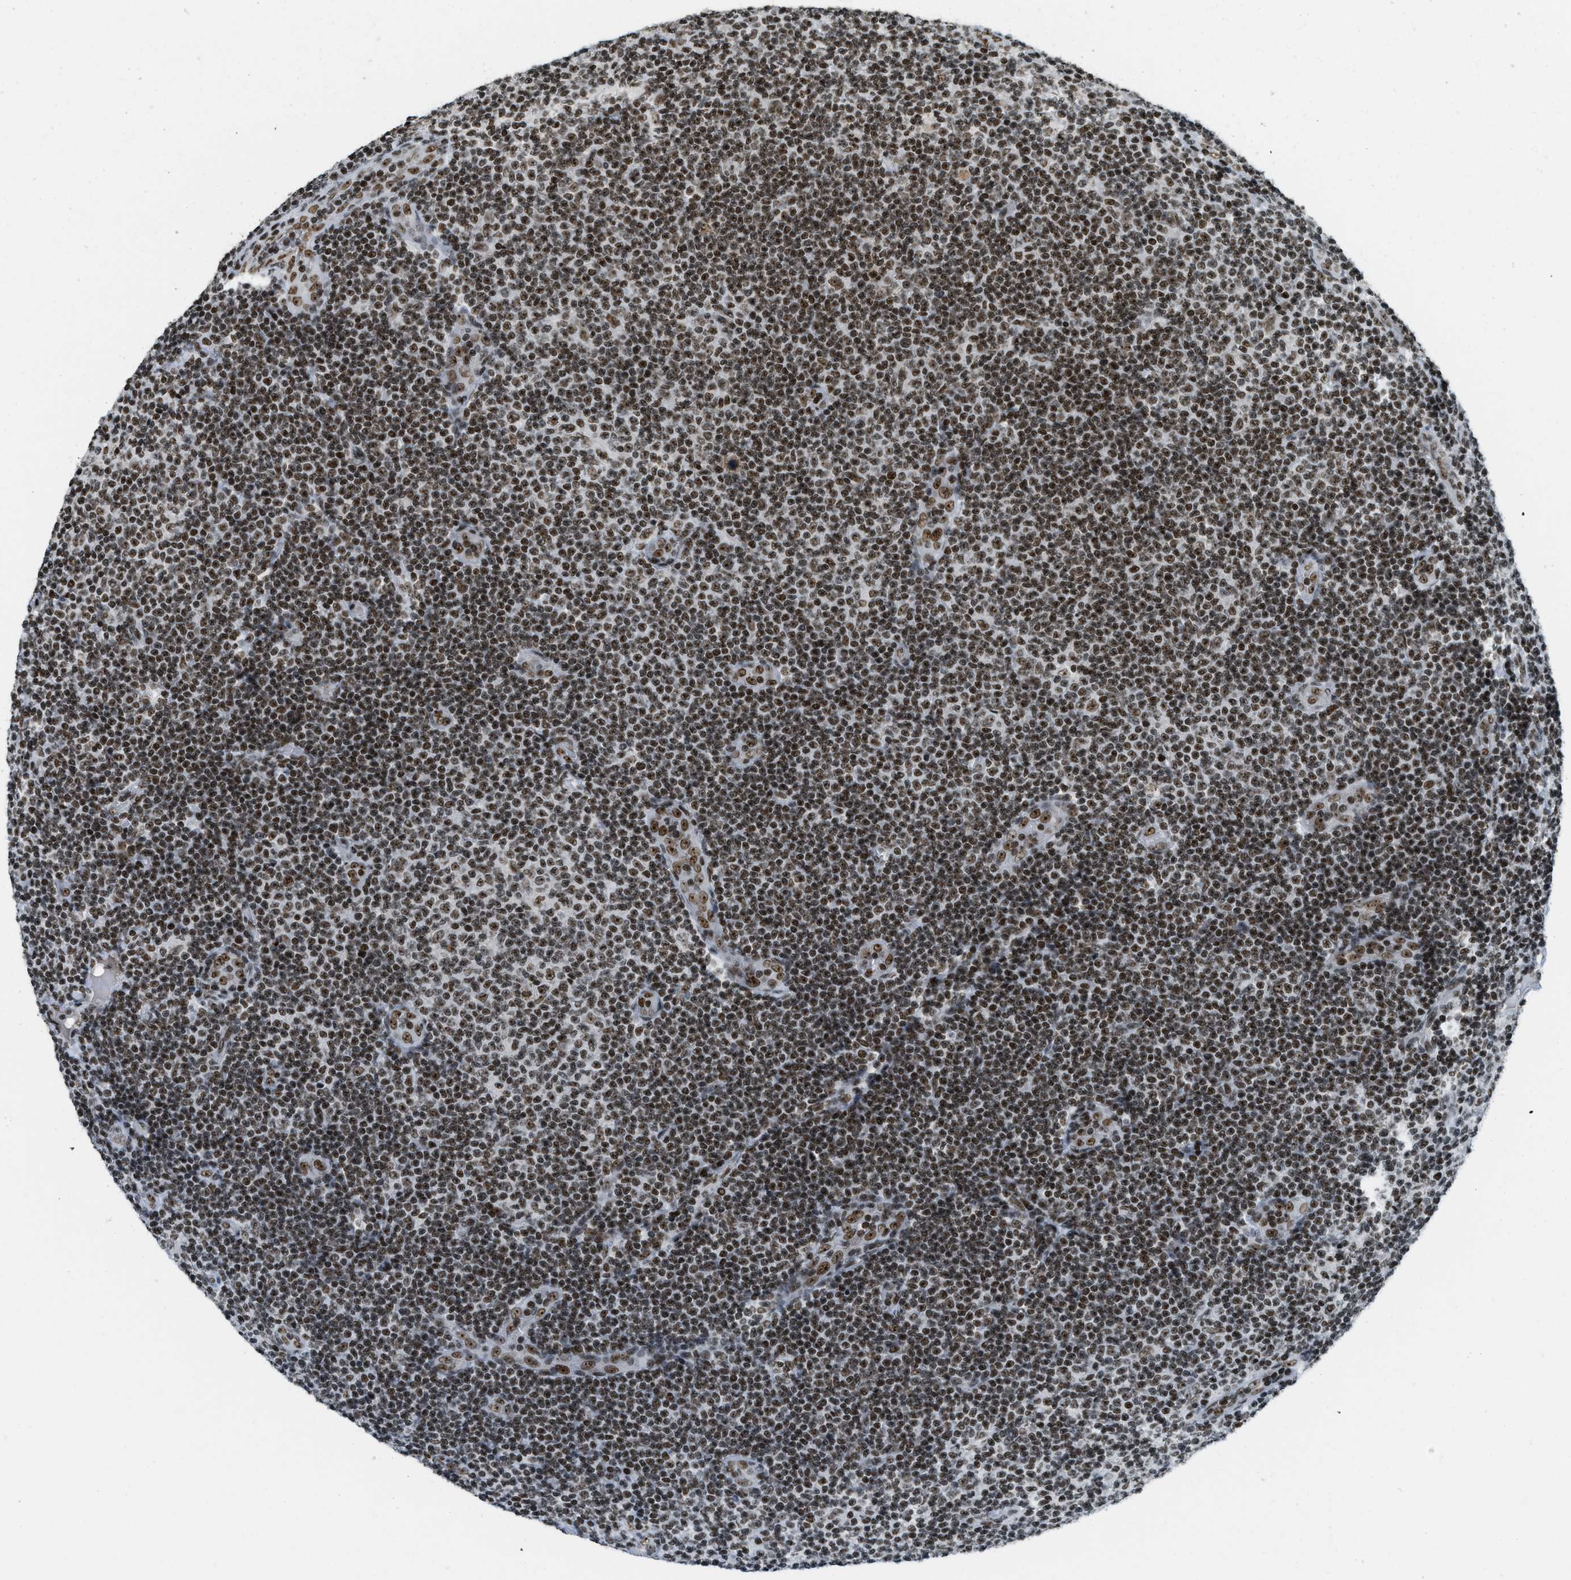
{"staining": {"intensity": "strong", "quantity": ">75%", "location": "nuclear"}, "tissue": "lymphoma", "cell_type": "Tumor cells", "image_type": "cancer", "snomed": [{"axis": "morphology", "description": "Malignant lymphoma, non-Hodgkin's type, Low grade"}, {"axis": "topography", "description": "Lymph node"}], "caption": "This histopathology image displays IHC staining of lymphoma, with high strong nuclear staining in about >75% of tumor cells.", "gene": "URB1", "patient": {"sex": "male", "age": 83}}